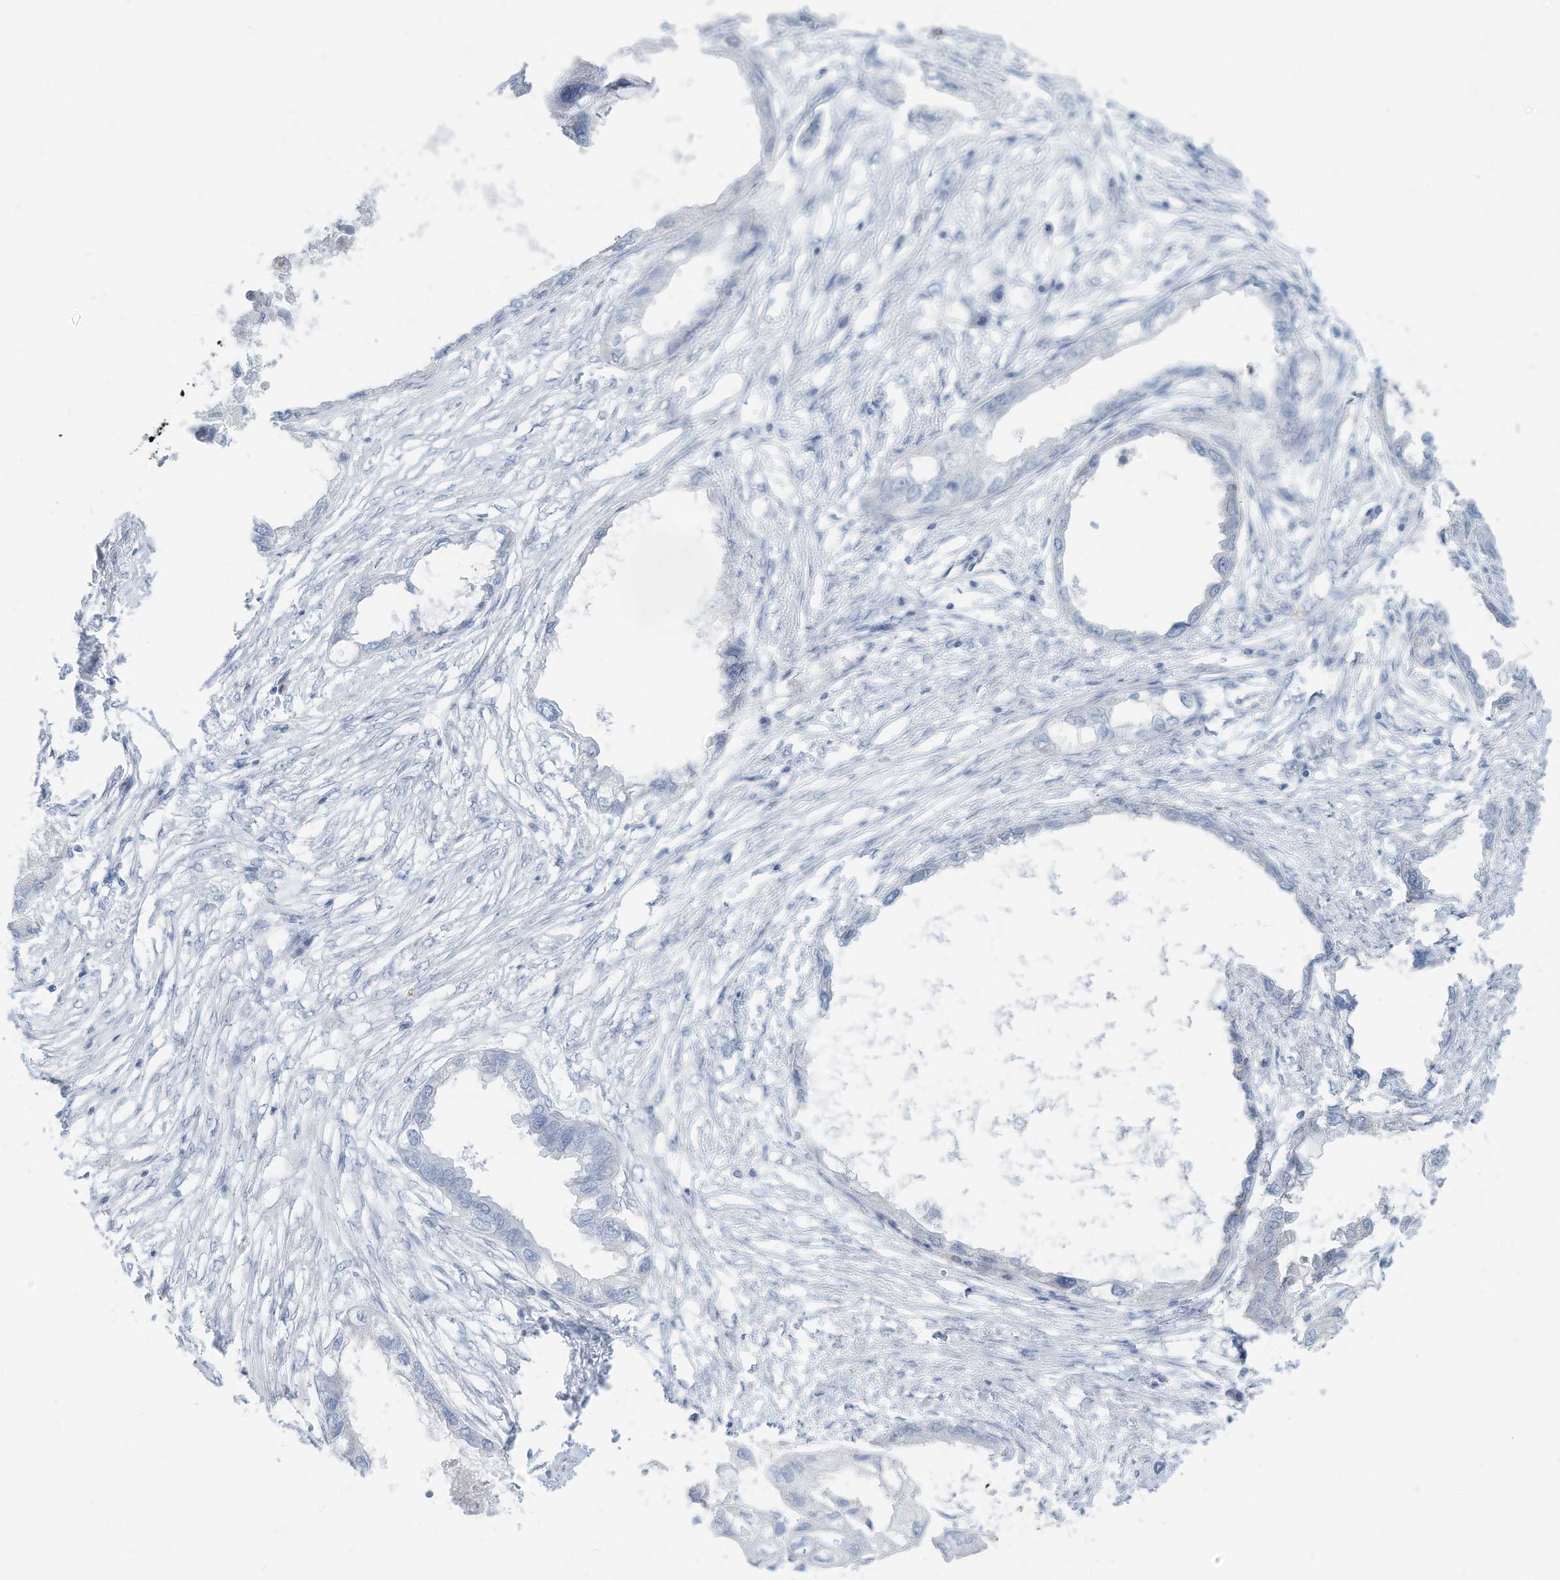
{"staining": {"intensity": "negative", "quantity": "none", "location": "none"}, "tissue": "endometrial cancer", "cell_type": "Tumor cells", "image_type": "cancer", "snomed": [{"axis": "morphology", "description": "Adenocarcinoma, NOS"}, {"axis": "morphology", "description": "Adenocarcinoma, metastatic, NOS"}, {"axis": "topography", "description": "Adipose tissue"}, {"axis": "topography", "description": "Endometrium"}], "caption": "Photomicrograph shows no significant protein expression in tumor cells of endometrial cancer (metastatic adenocarcinoma).", "gene": "ERI2", "patient": {"sex": "female", "age": 67}}